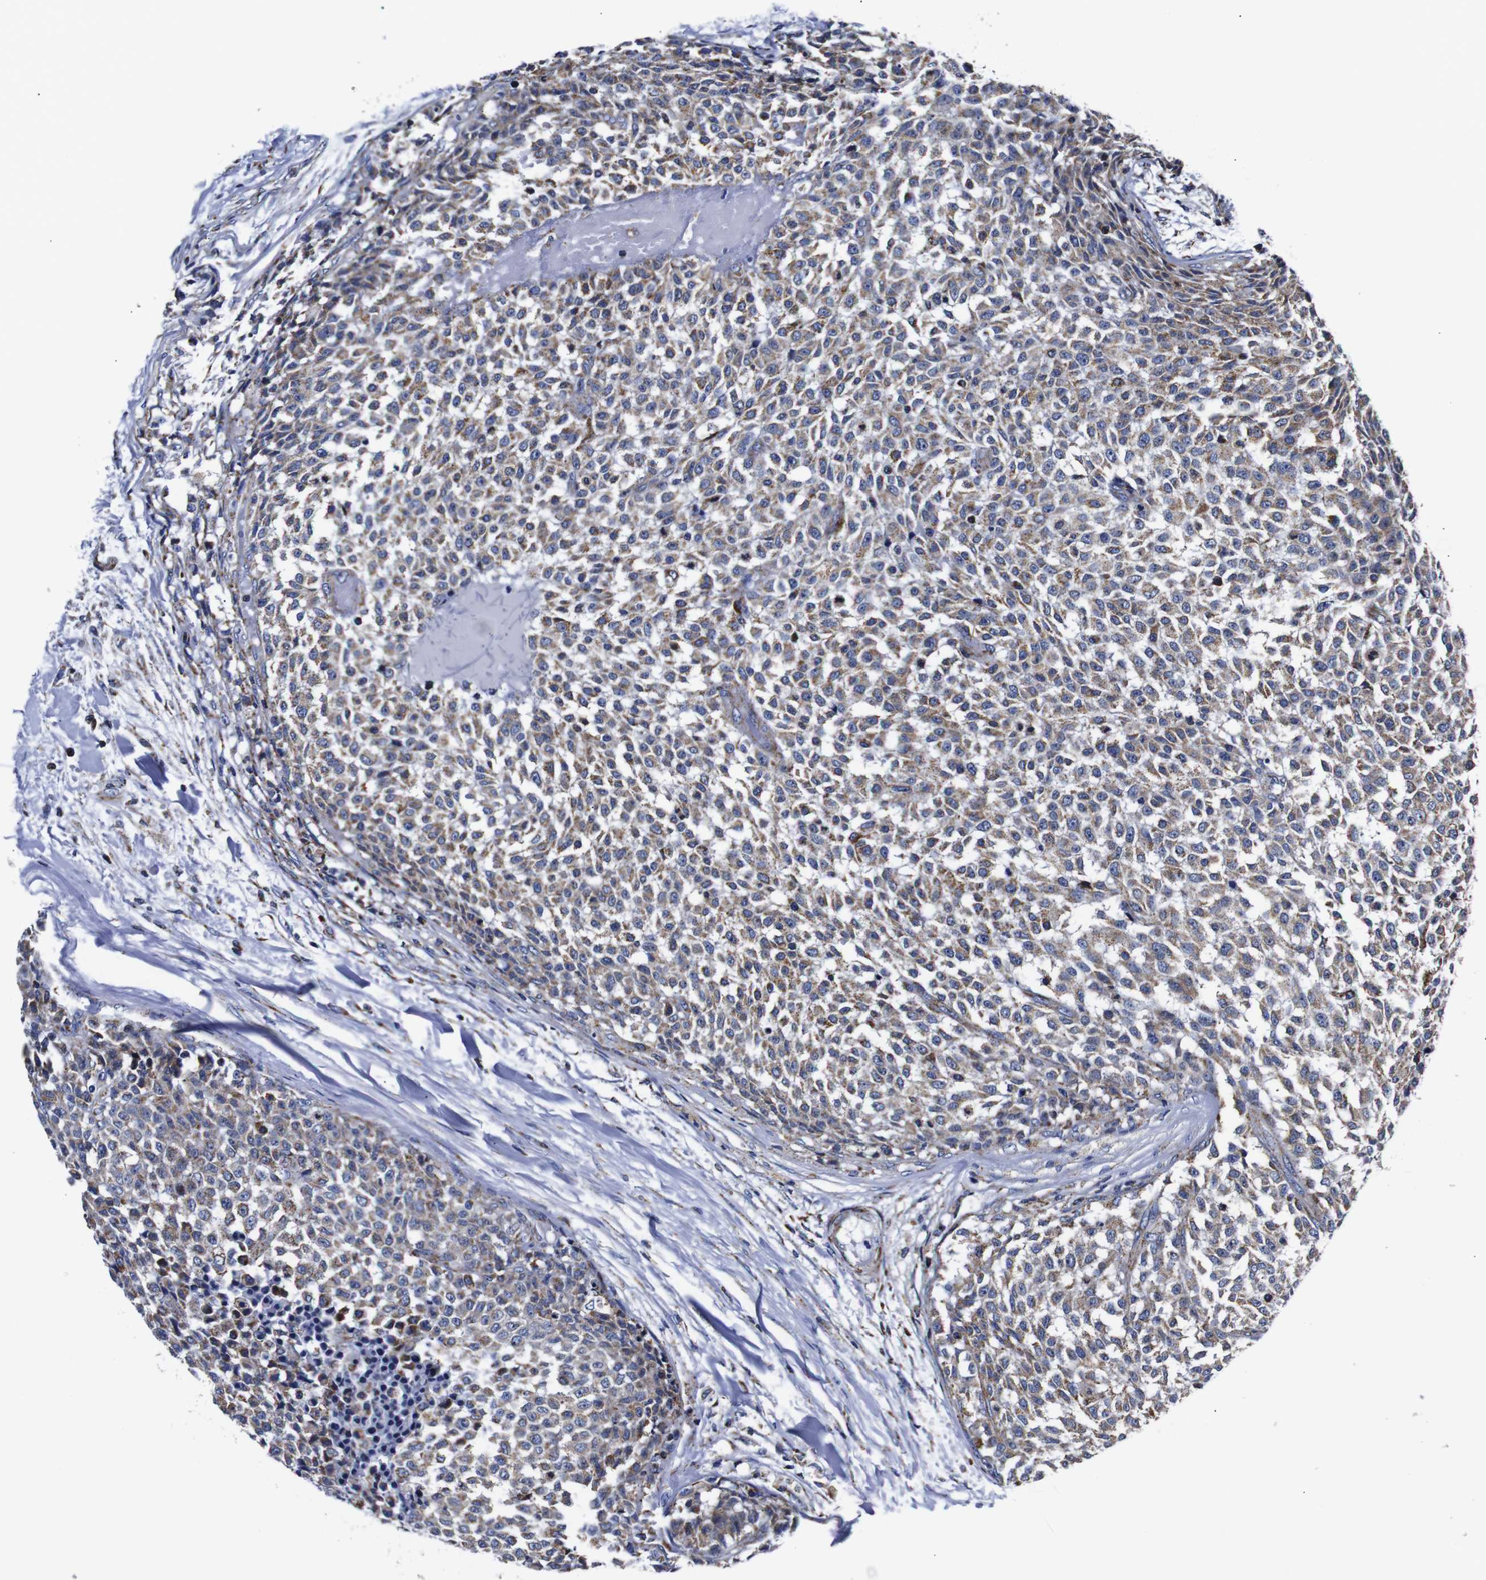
{"staining": {"intensity": "moderate", "quantity": ">75%", "location": "cytoplasmic/membranous"}, "tissue": "testis cancer", "cell_type": "Tumor cells", "image_type": "cancer", "snomed": [{"axis": "morphology", "description": "Seminoma, NOS"}, {"axis": "topography", "description": "Testis"}], "caption": "The photomicrograph exhibits immunohistochemical staining of testis cancer. There is moderate cytoplasmic/membranous positivity is identified in approximately >75% of tumor cells.", "gene": "FKBP9", "patient": {"sex": "male", "age": 59}}